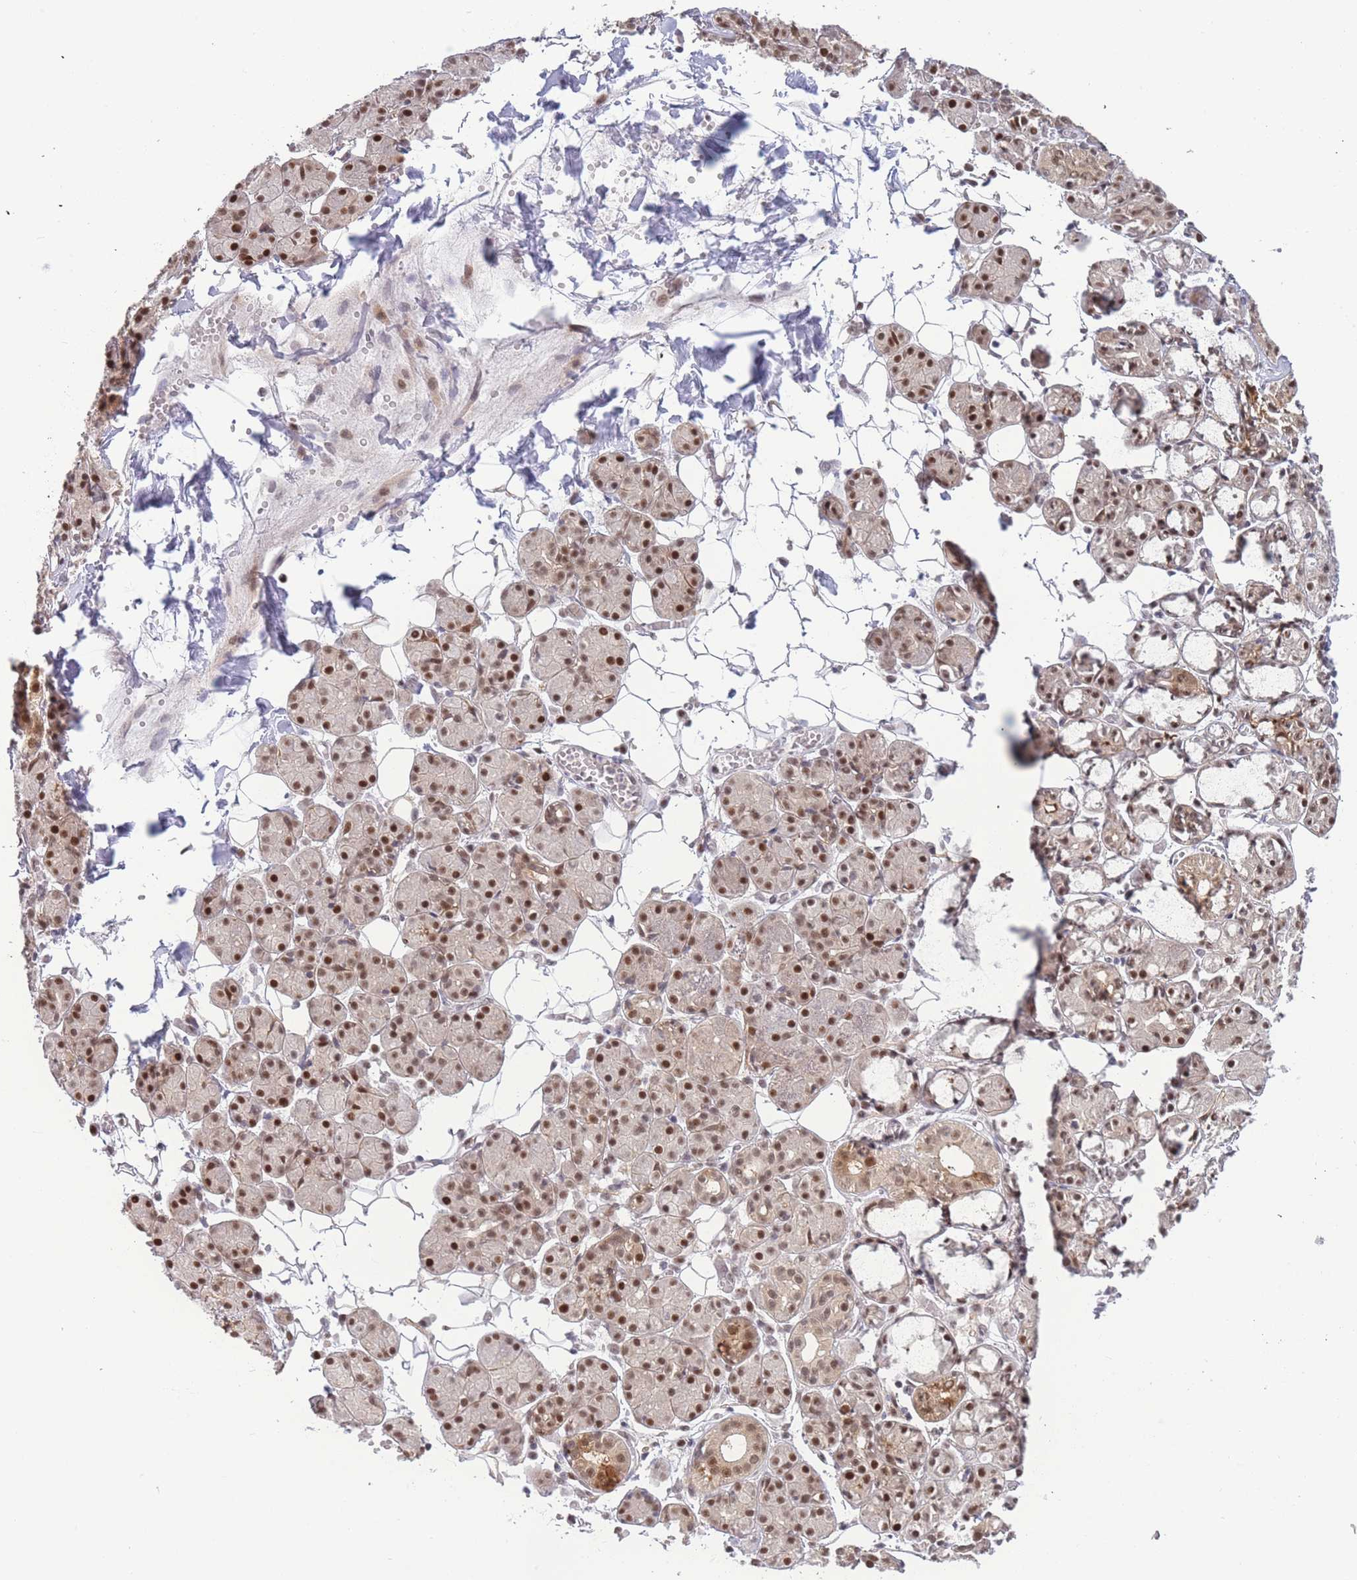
{"staining": {"intensity": "strong", "quantity": ">75%", "location": "cytoplasmic/membranous,nuclear"}, "tissue": "salivary gland", "cell_type": "Glandular cells", "image_type": "normal", "snomed": [{"axis": "morphology", "description": "Normal tissue, NOS"}, {"axis": "topography", "description": "Salivary gland"}], "caption": "A histopathology image showing strong cytoplasmic/membranous,nuclear expression in about >75% of glandular cells in normal salivary gland, as visualized by brown immunohistochemical staining.", "gene": "DEAF1", "patient": {"sex": "male", "age": 63}}